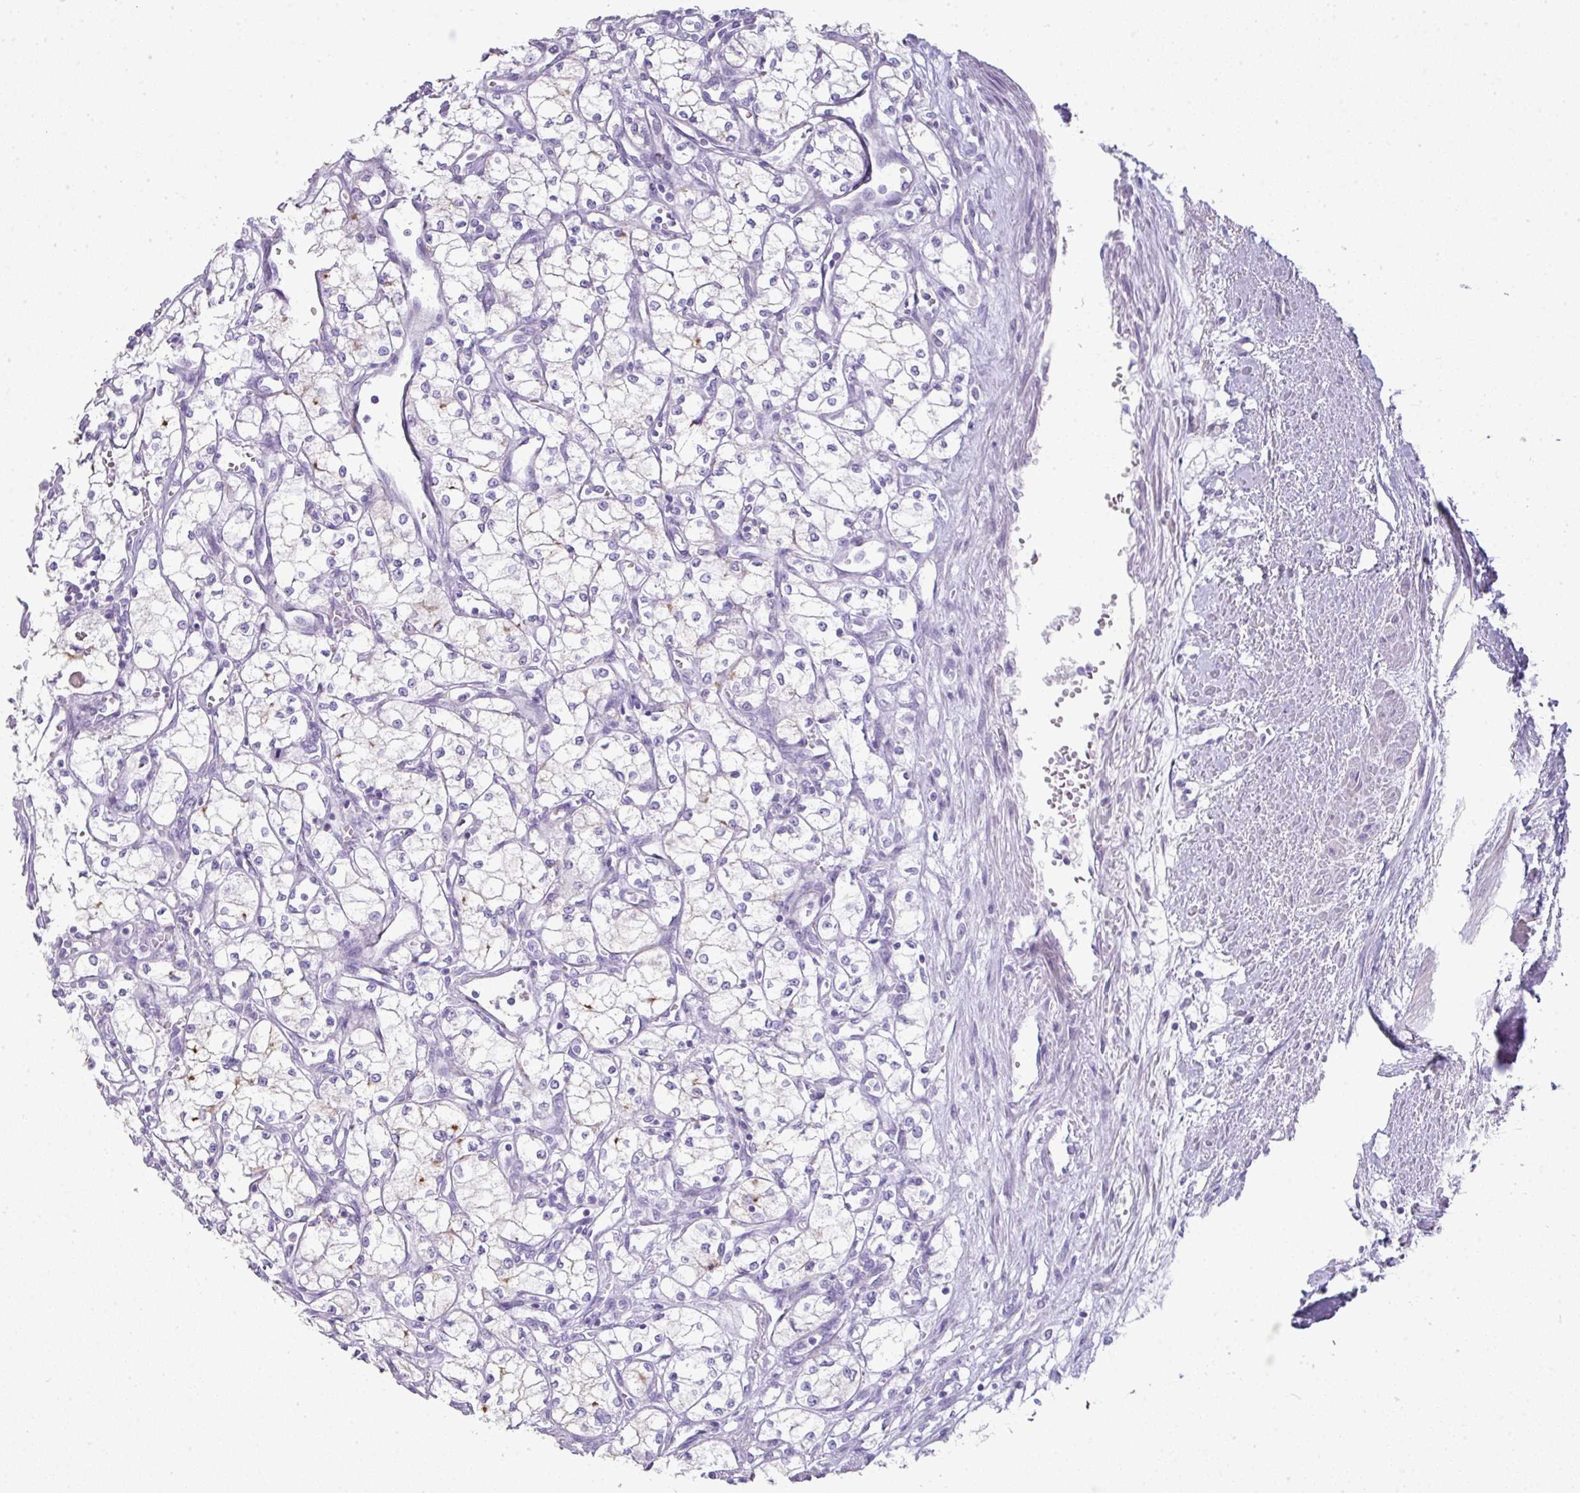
{"staining": {"intensity": "negative", "quantity": "none", "location": "none"}, "tissue": "renal cancer", "cell_type": "Tumor cells", "image_type": "cancer", "snomed": [{"axis": "morphology", "description": "Adenocarcinoma, NOS"}, {"axis": "topography", "description": "Kidney"}], "caption": "The immunohistochemistry (IHC) histopathology image has no significant expression in tumor cells of renal cancer (adenocarcinoma) tissue. Nuclei are stained in blue.", "gene": "GLI4", "patient": {"sex": "male", "age": 59}}